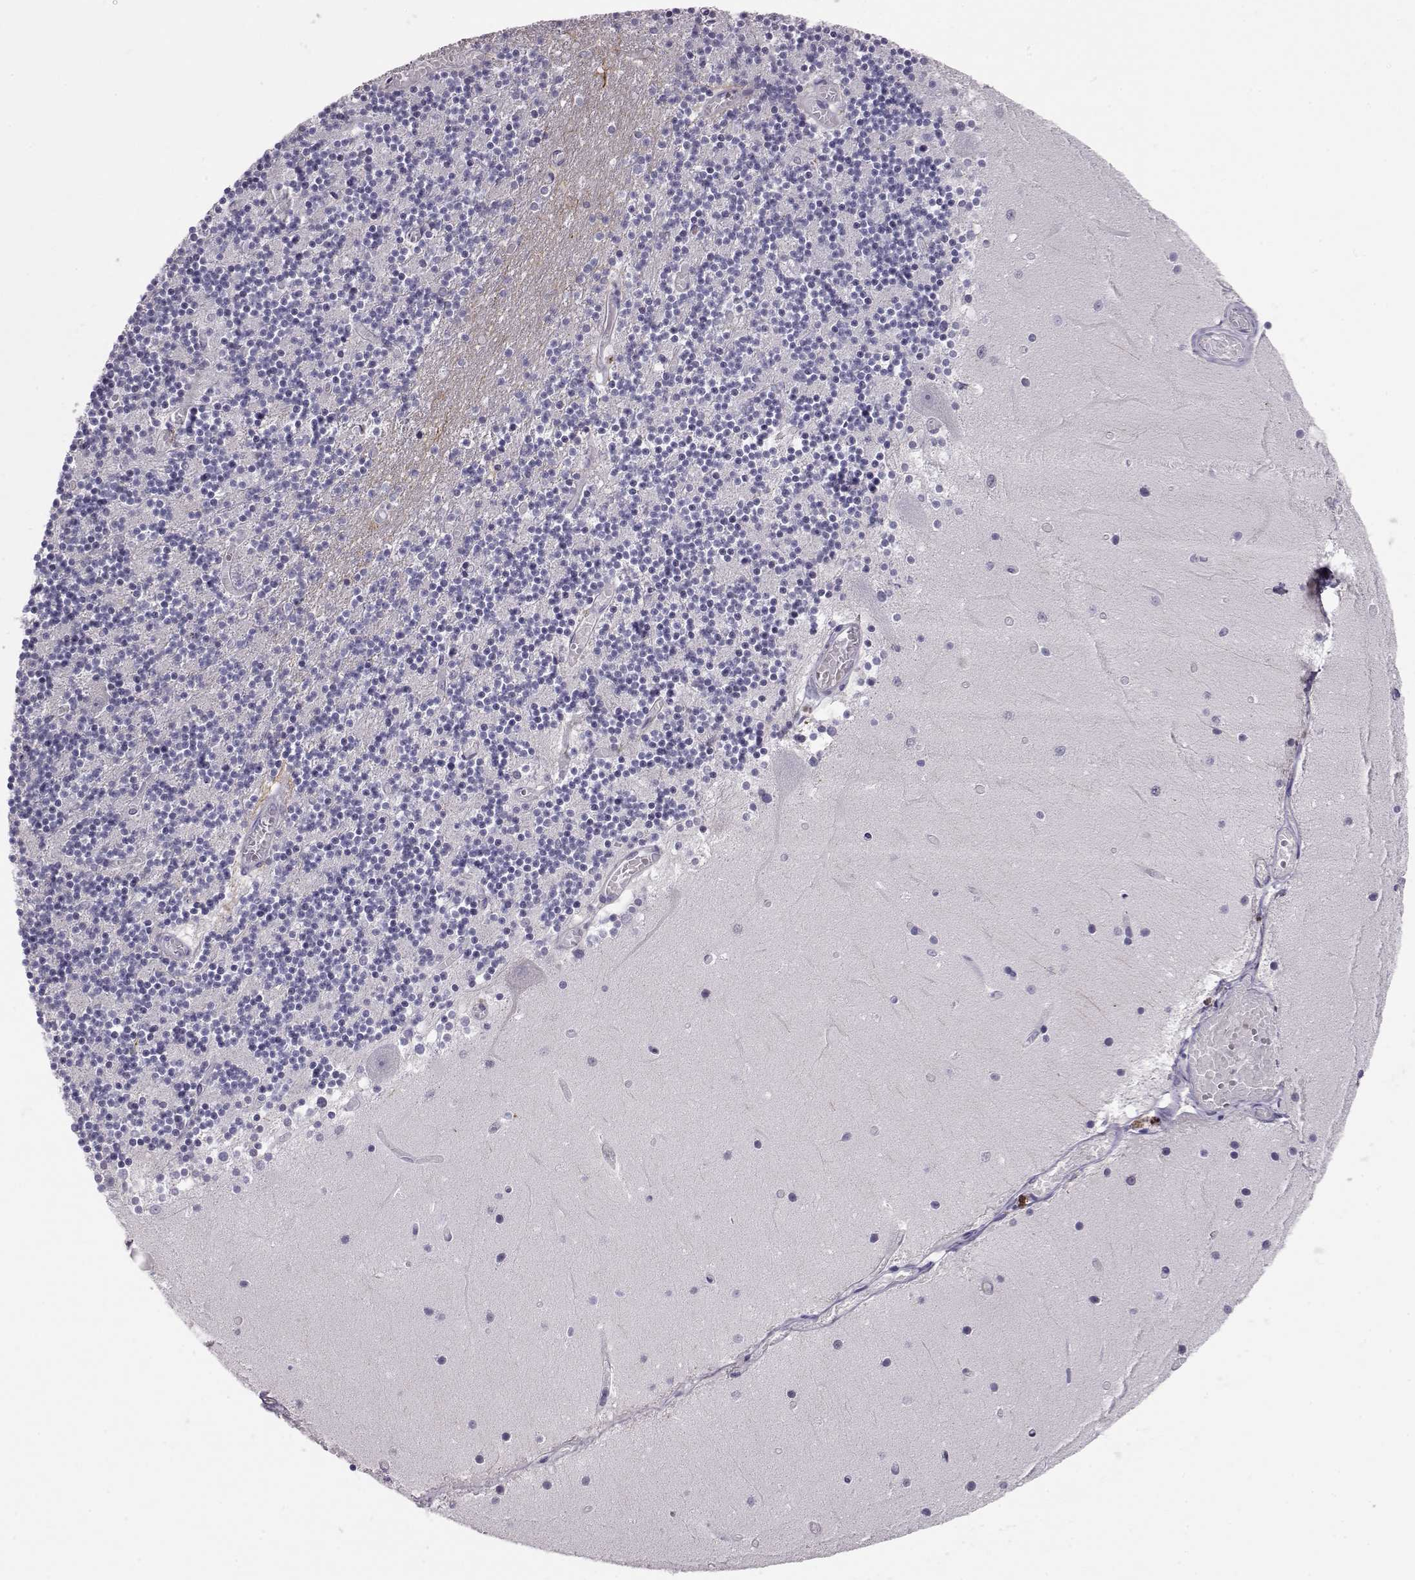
{"staining": {"intensity": "negative", "quantity": "none", "location": "none"}, "tissue": "cerebellum", "cell_type": "Cells in granular layer", "image_type": "normal", "snomed": [{"axis": "morphology", "description": "Normal tissue, NOS"}, {"axis": "topography", "description": "Cerebellum"}], "caption": "Immunohistochemistry of unremarkable cerebellum shows no positivity in cells in granular layer. The staining was performed using DAB to visualize the protein expression in brown, while the nuclei were stained in blue with hematoxylin (Magnification: 20x).", "gene": "GPR26", "patient": {"sex": "female", "age": 28}}